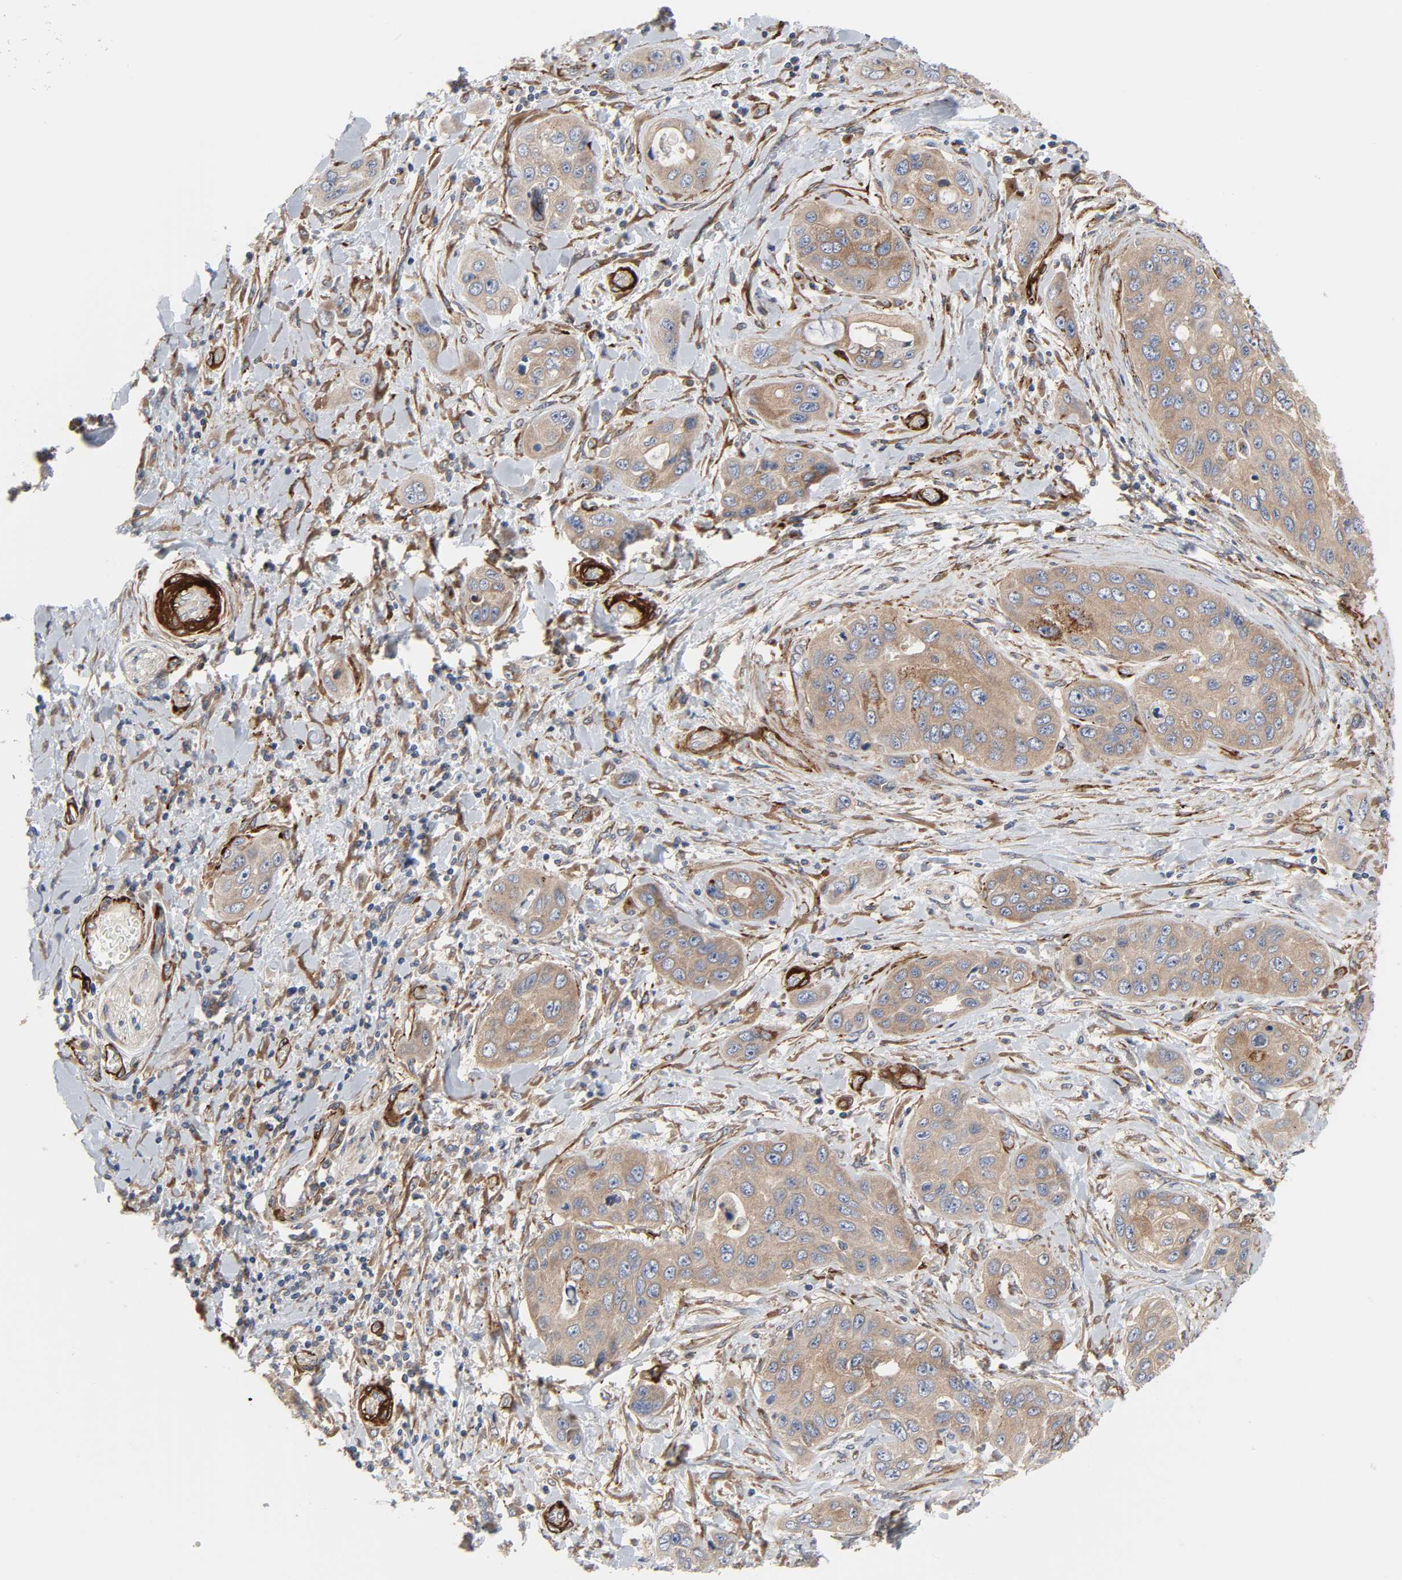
{"staining": {"intensity": "moderate", "quantity": ">75%", "location": "cytoplasmic/membranous"}, "tissue": "pancreatic cancer", "cell_type": "Tumor cells", "image_type": "cancer", "snomed": [{"axis": "morphology", "description": "Adenocarcinoma, NOS"}, {"axis": "topography", "description": "Pancreas"}], "caption": "Moderate cytoplasmic/membranous staining is present in approximately >75% of tumor cells in pancreatic cancer (adenocarcinoma). (DAB (3,3'-diaminobenzidine) IHC, brown staining for protein, blue staining for nuclei).", "gene": "ARHGAP1", "patient": {"sex": "female", "age": 70}}